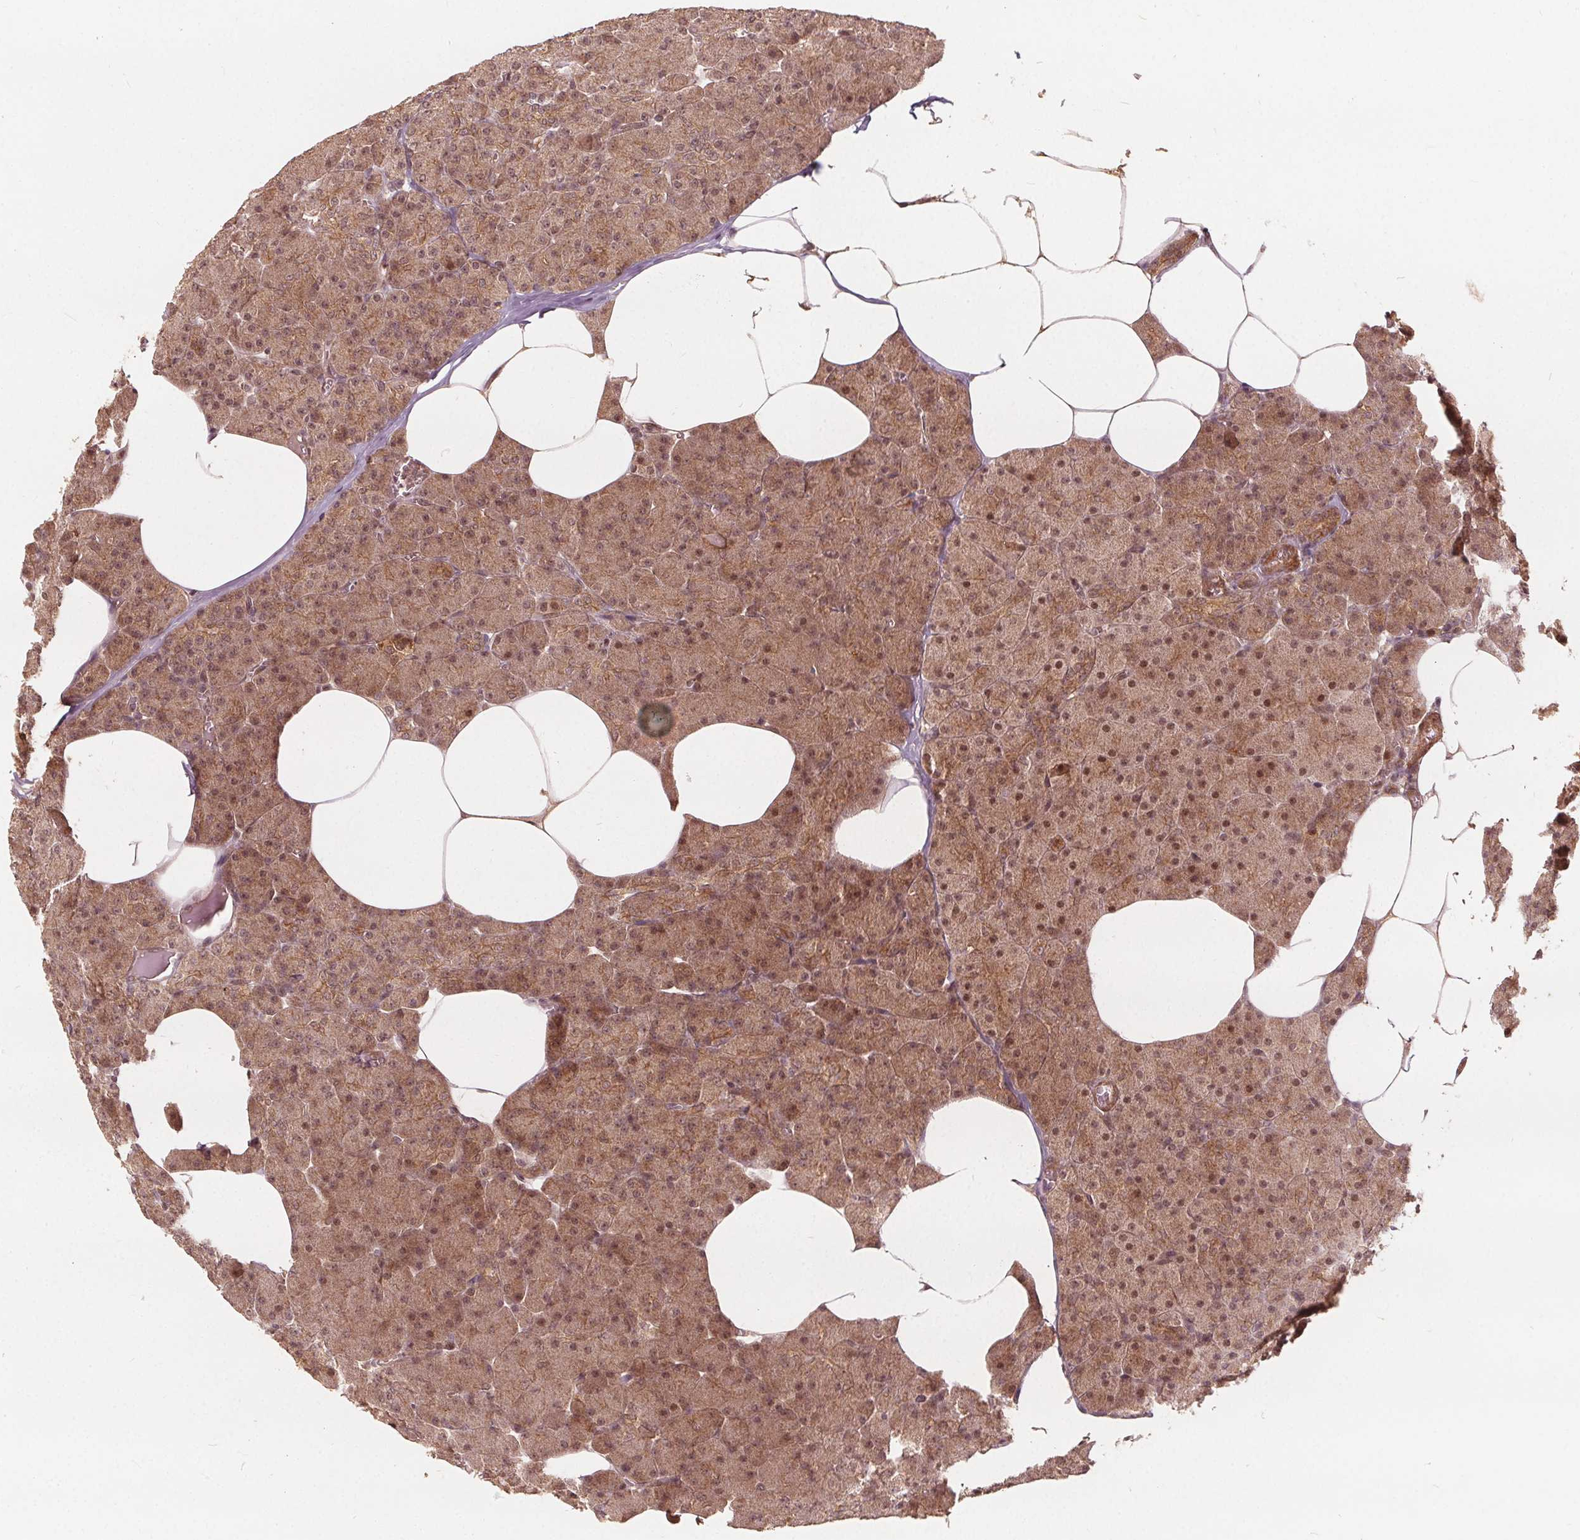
{"staining": {"intensity": "moderate", "quantity": ">75%", "location": "cytoplasmic/membranous,nuclear"}, "tissue": "pancreas", "cell_type": "Exocrine glandular cells", "image_type": "normal", "snomed": [{"axis": "morphology", "description": "Normal tissue, NOS"}, {"axis": "topography", "description": "Pancreas"}], "caption": "Immunohistochemistry image of benign pancreas: human pancreas stained using IHC reveals medium levels of moderate protein expression localized specifically in the cytoplasmic/membranous,nuclear of exocrine glandular cells, appearing as a cytoplasmic/membranous,nuclear brown color.", "gene": "PPP1CB", "patient": {"sex": "female", "age": 45}}